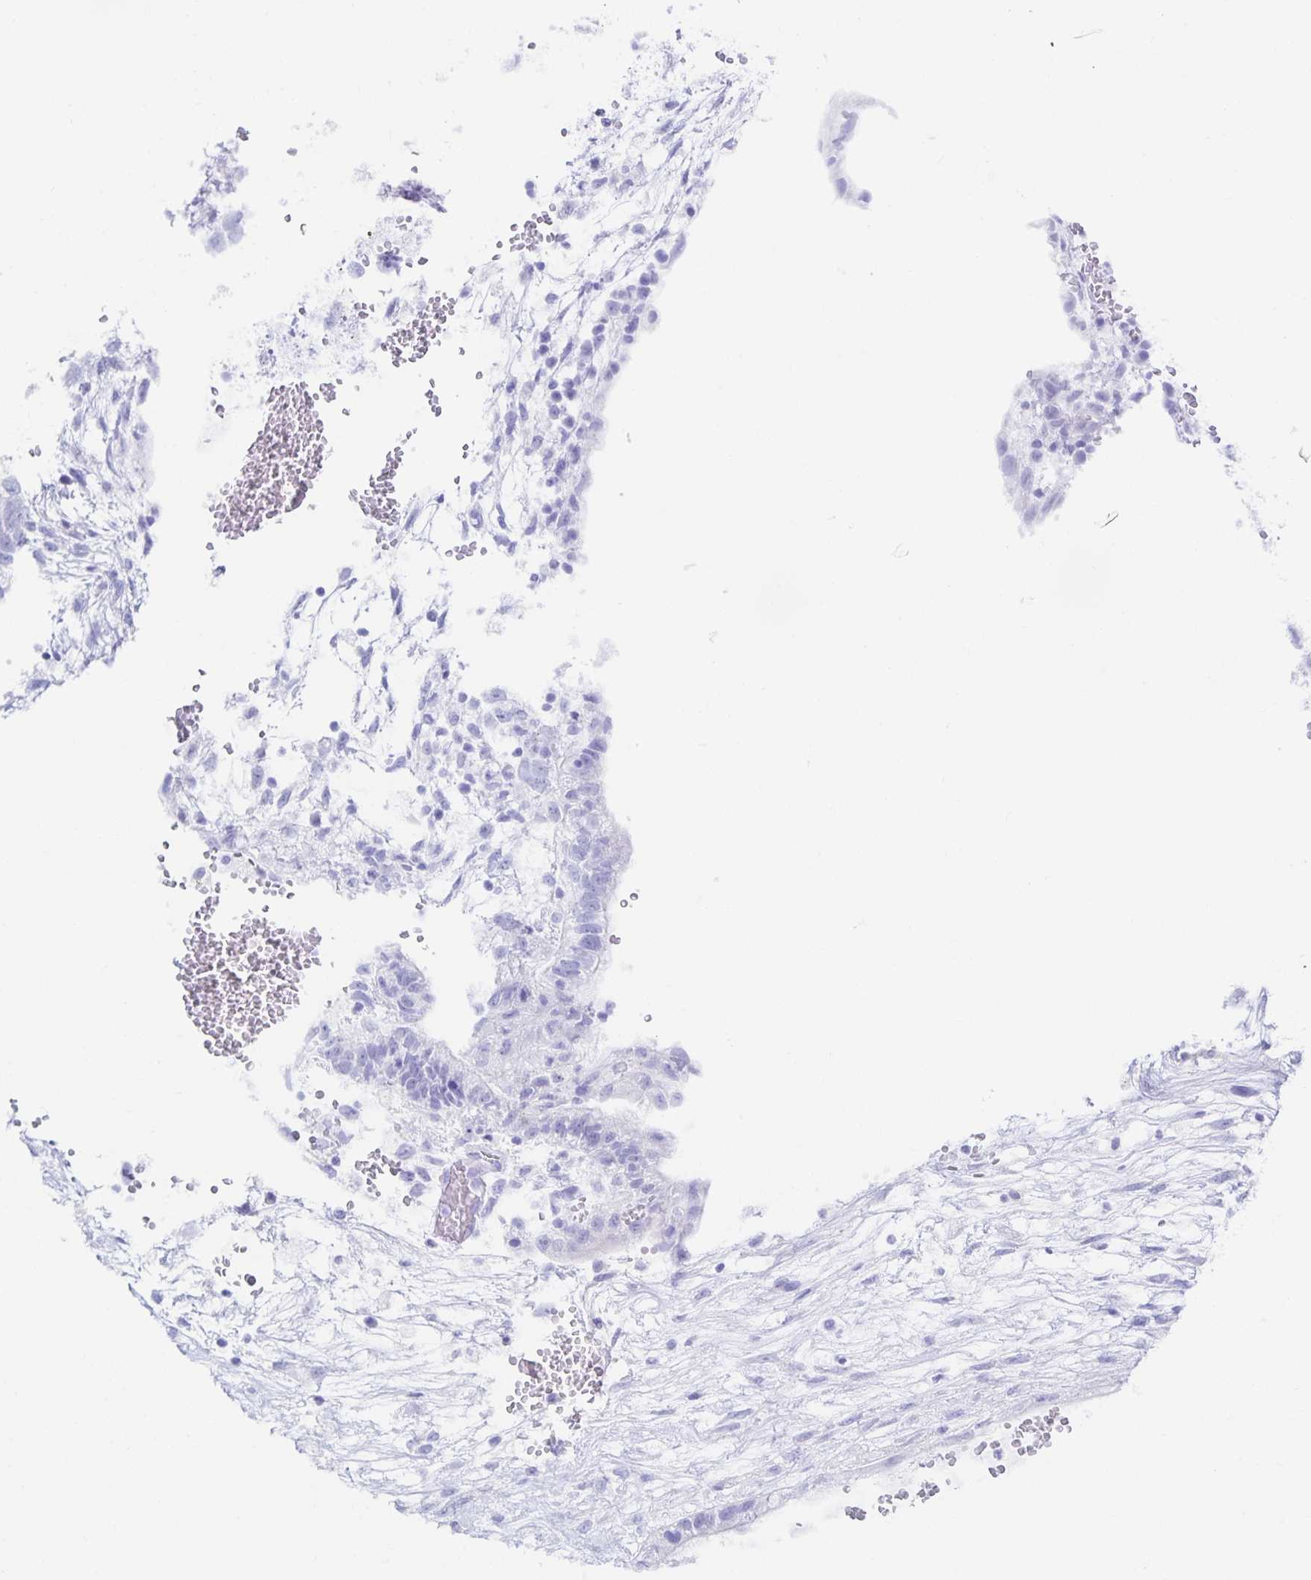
{"staining": {"intensity": "negative", "quantity": "none", "location": "none"}, "tissue": "testis cancer", "cell_type": "Tumor cells", "image_type": "cancer", "snomed": [{"axis": "morphology", "description": "Normal tissue, NOS"}, {"axis": "morphology", "description": "Carcinoma, Embryonal, NOS"}, {"axis": "topography", "description": "Testis"}], "caption": "Tumor cells show no significant staining in testis cancer (embryonal carcinoma). Brightfield microscopy of IHC stained with DAB (brown) and hematoxylin (blue), captured at high magnification.", "gene": "SNTN", "patient": {"sex": "male", "age": 32}}